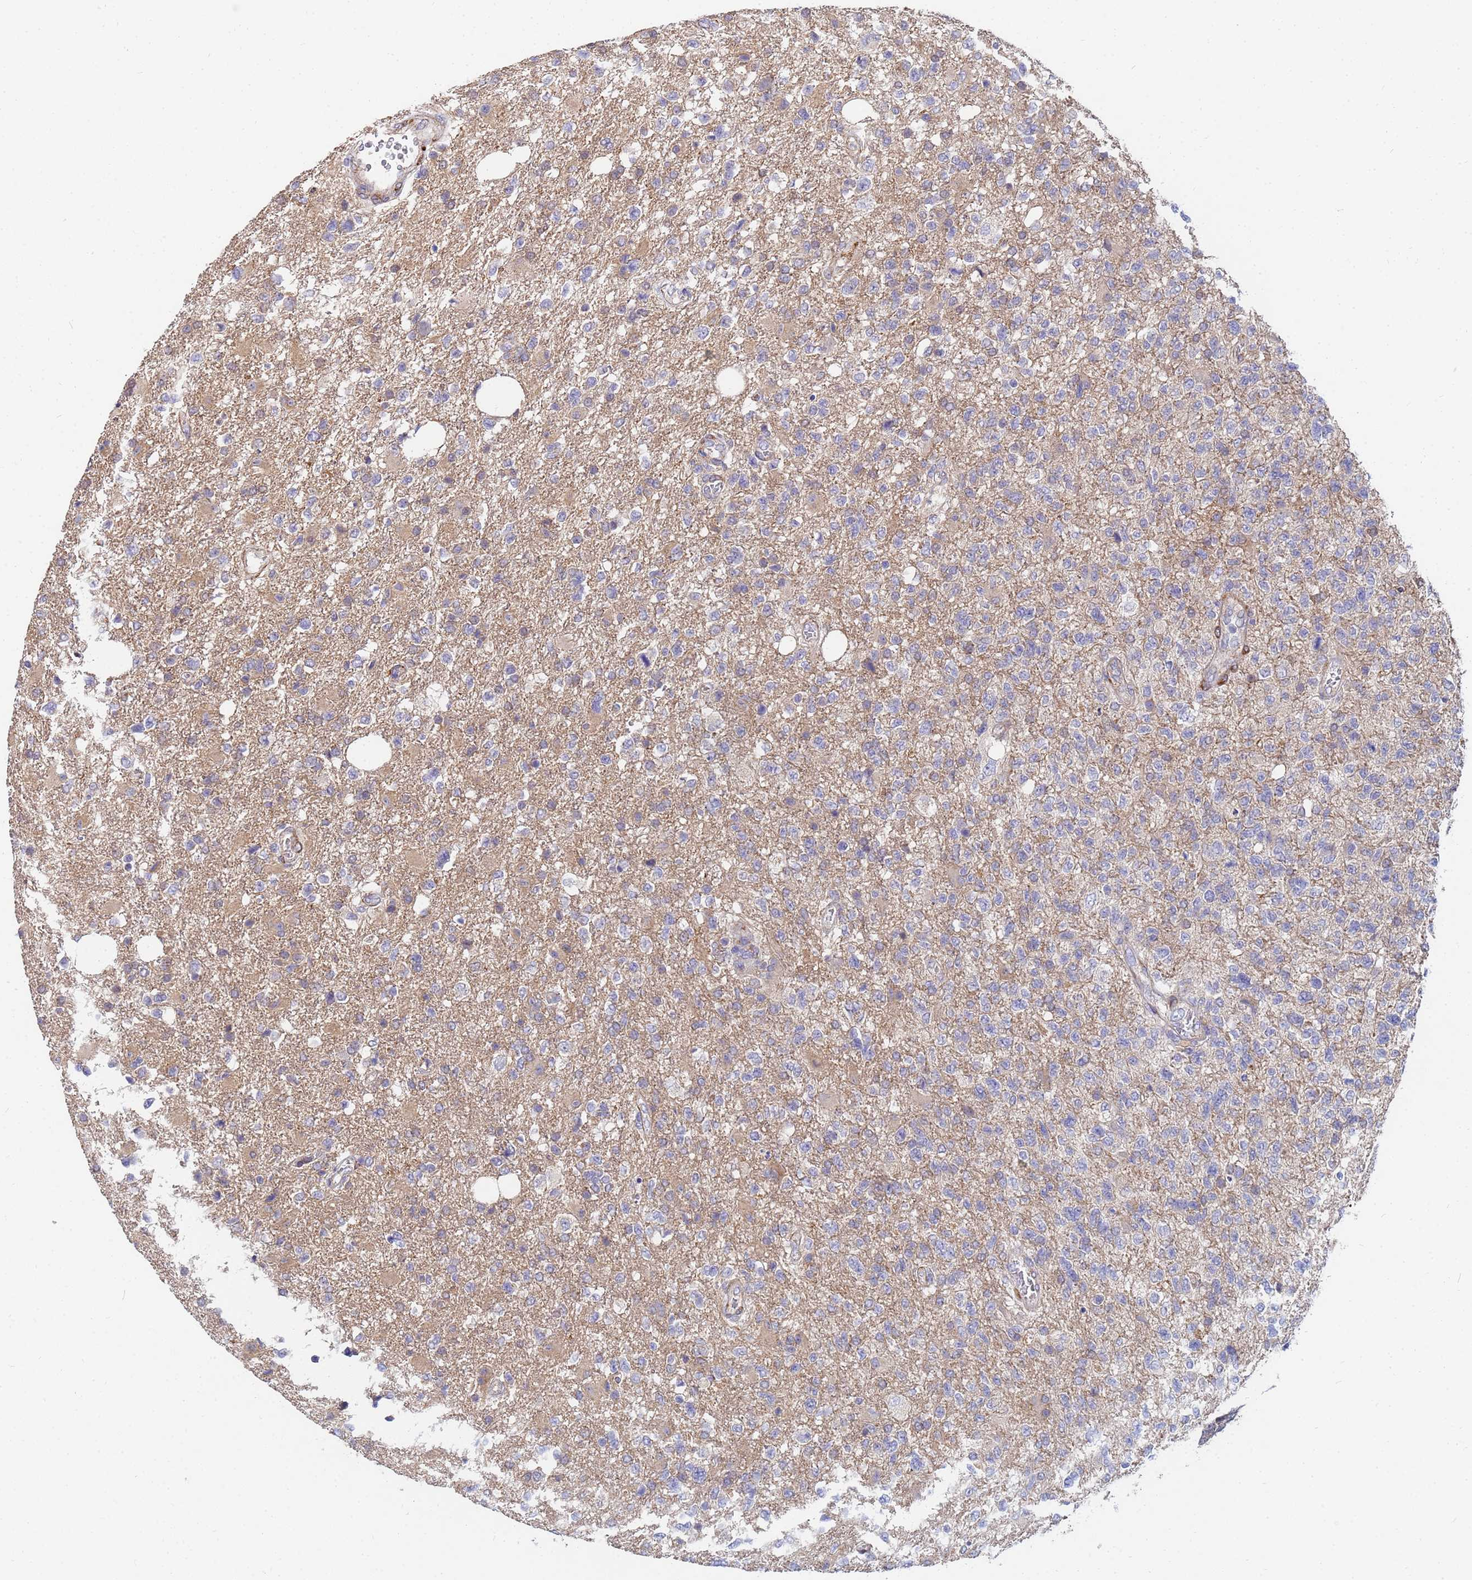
{"staining": {"intensity": "negative", "quantity": "none", "location": "none"}, "tissue": "glioma", "cell_type": "Tumor cells", "image_type": "cancer", "snomed": [{"axis": "morphology", "description": "Glioma, malignant, High grade"}, {"axis": "topography", "description": "Brain"}], "caption": "IHC histopathology image of glioma stained for a protein (brown), which reveals no expression in tumor cells.", "gene": "C5orf34", "patient": {"sex": "male", "age": 56}}